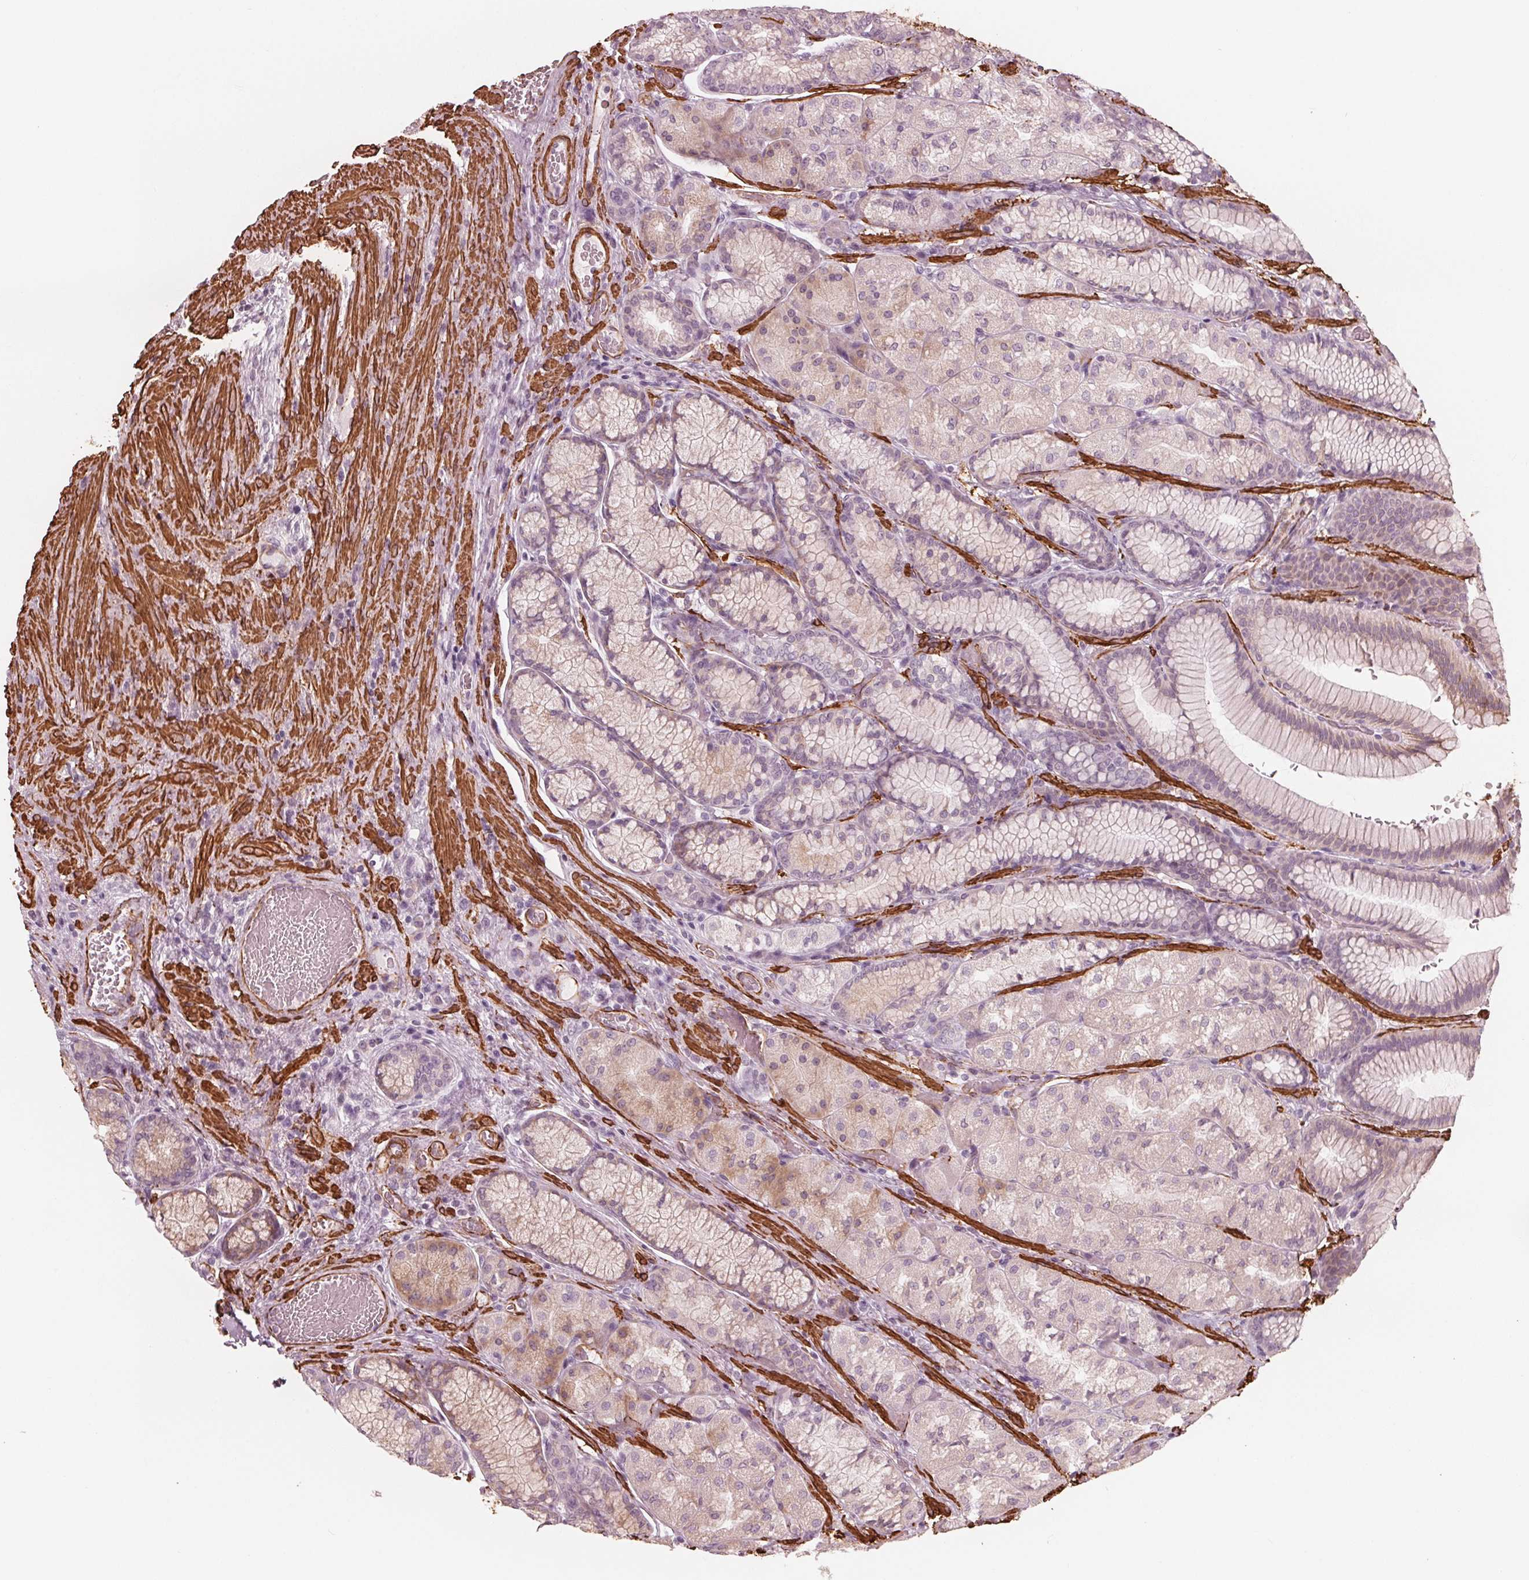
{"staining": {"intensity": "weak", "quantity": "<25%", "location": "cytoplasmic/membranous"}, "tissue": "stomach", "cell_type": "Glandular cells", "image_type": "normal", "snomed": [{"axis": "morphology", "description": "Normal tissue, NOS"}, {"axis": "morphology", "description": "Adenocarcinoma, NOS"}, {"axis": "morphology", "description": "Adenocarcinoma, High grade"}, {"axis": "topography", "description": "Stomach, upper"}, {"axis": "topography", "description": "Stomach"}], "caption": "Immunohistochemistry micrograph of benign stomach: stomach stained with DAB (3,3'-diaminobenzidine) reveals no significant protein staining in glandular cells.", "gene": "MIER3", "patient": {"sex": "female", "age": 65}}